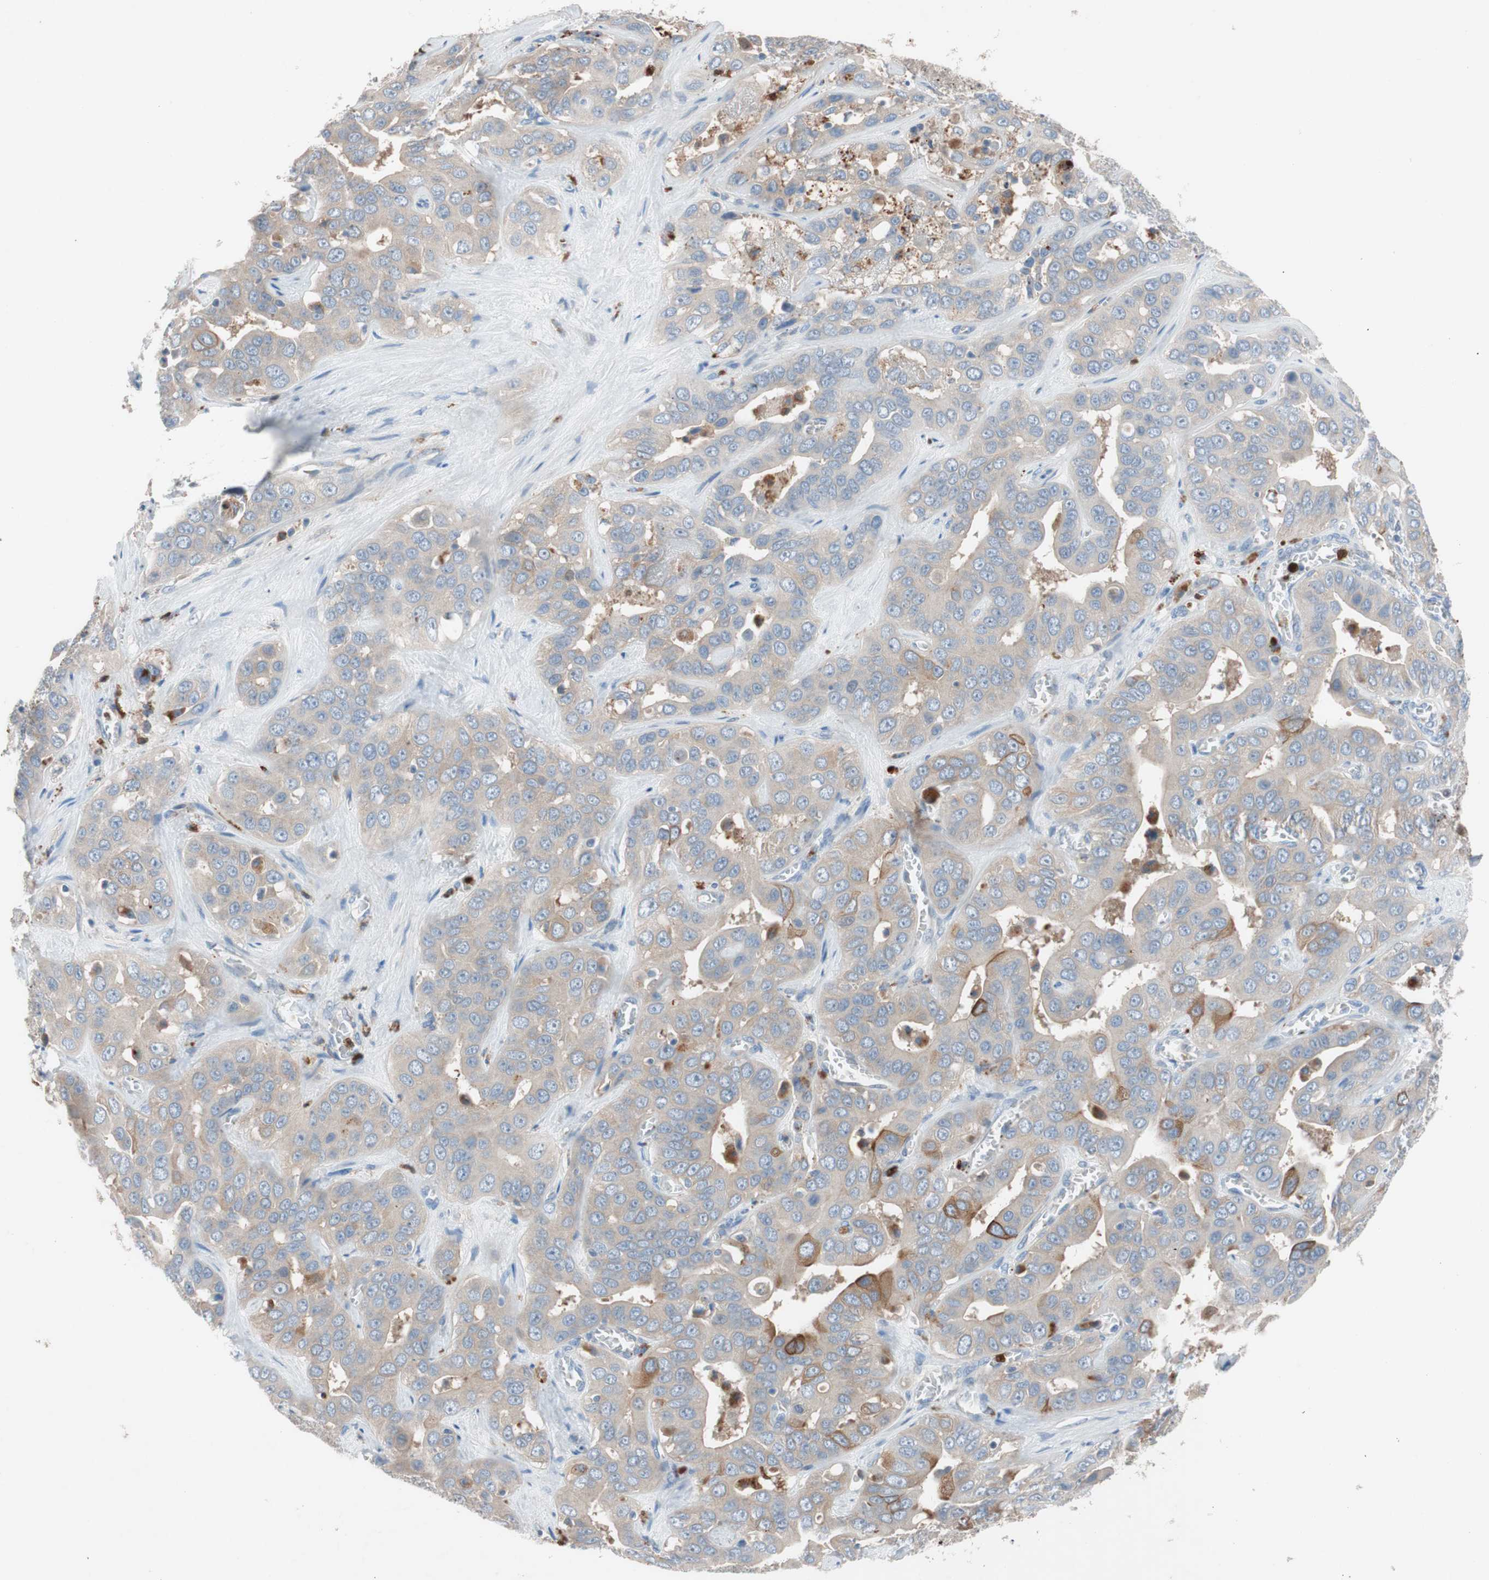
{"staining": {"intensity": "moderate", "quantity": ">75%", "location": "cytoplasmic/membranous"}, "tissue": "liver cancer", "cell_type": "Tumor cells", "image_type": "cancer", "snomed": [{"axis": "morphology", "description": "Cholangiocarcinoma"}, {"axis": "topography", "description": "Liver"}], "caption": "This is an image of immunohistochemistry staining of liver cholangiocarcinoma, which shows moderate expression in the cytoplasmic/membranous of tumor cells.", "gene": "CLEC4D", "patient": {"sex": "female", "age": 52}}